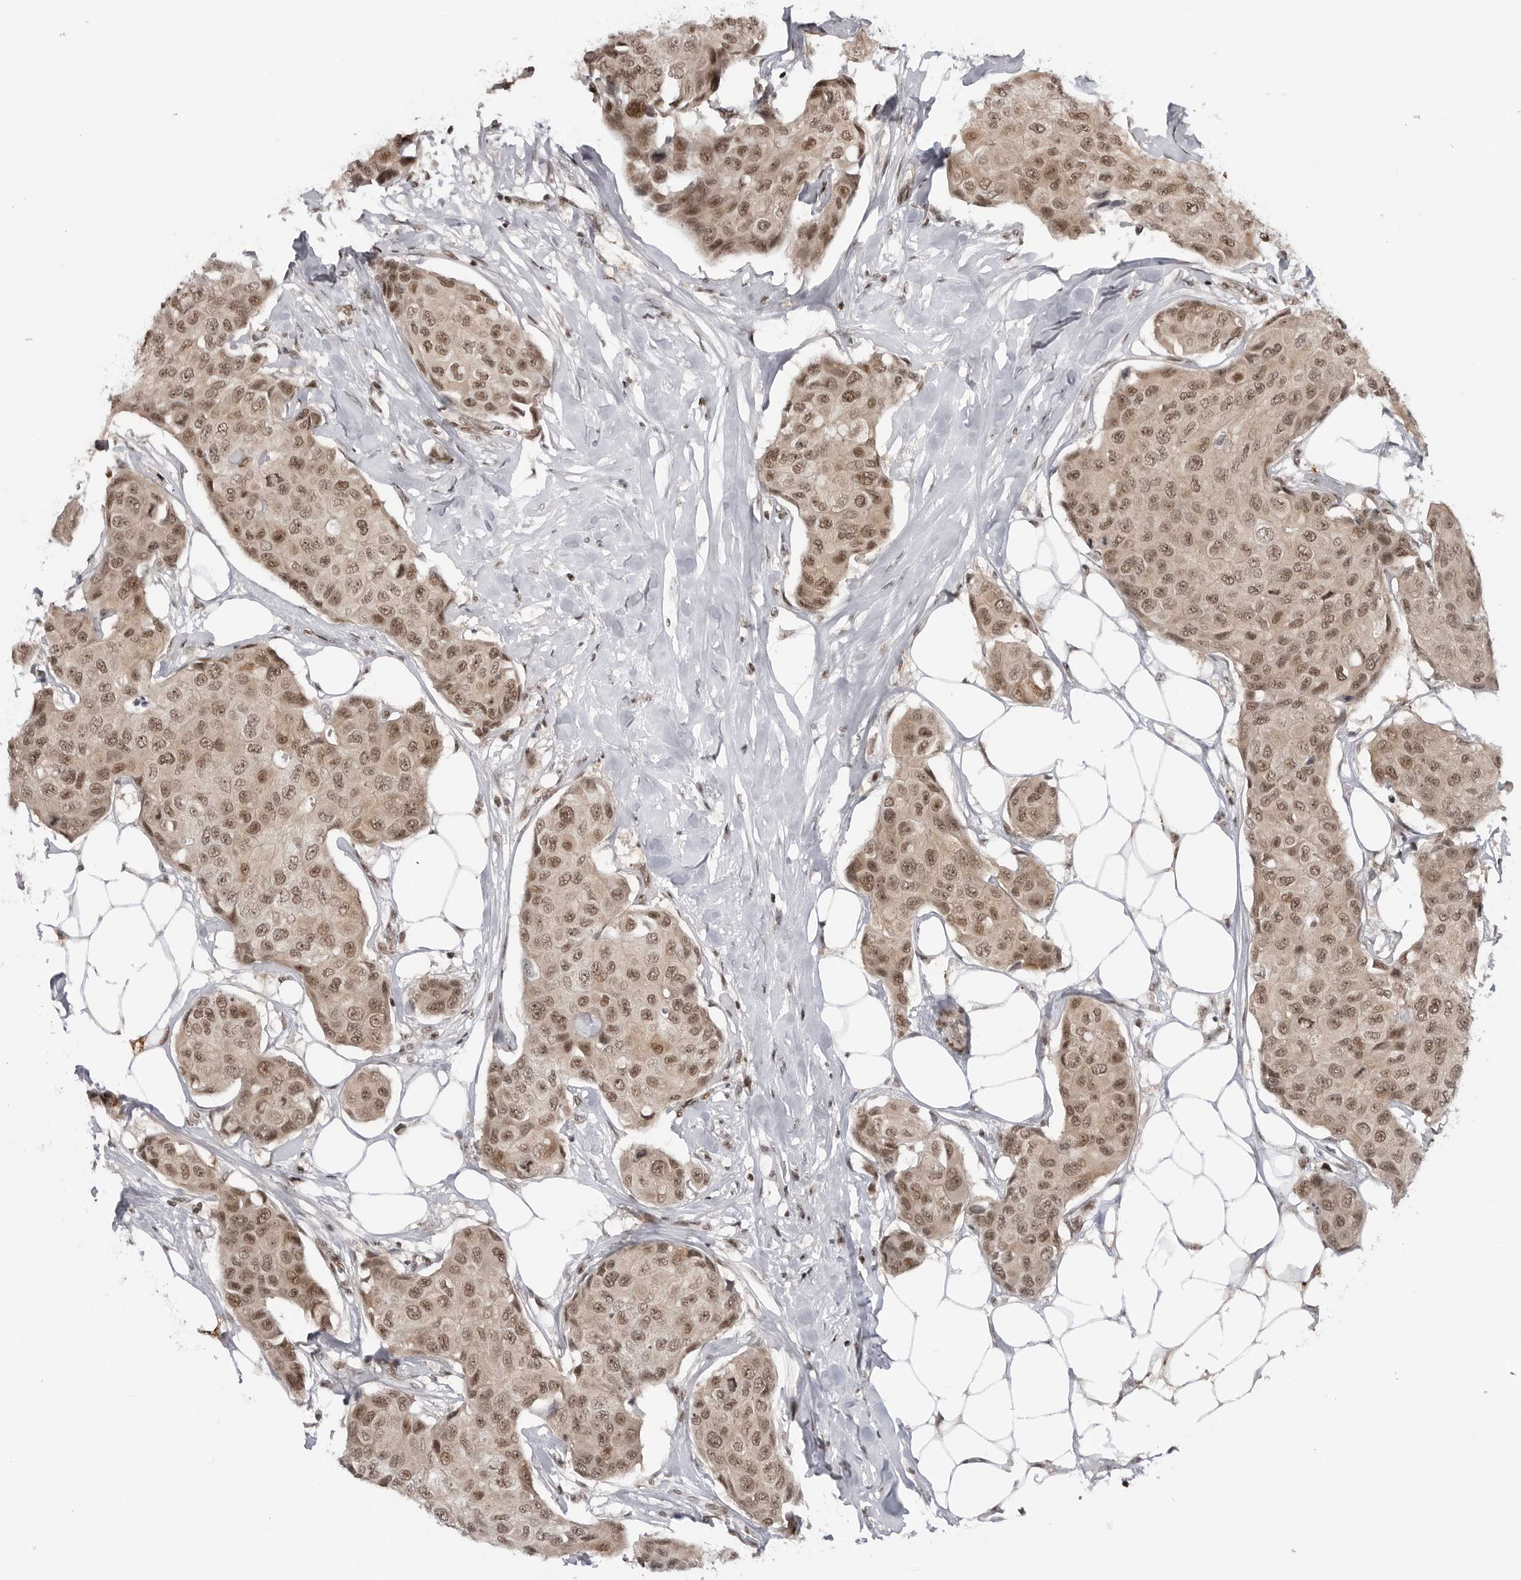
{"staining": {"intensity": "moderate", "quantity": ">75%", "location": "nuclear"}, "tissue": "breast cancer", "cell_type": "Tumor cells", "image_type": "cancer", "snomed": [{"axis": "morphology", "description": "Duct carcinoma"}, {"axis": "topography", "description": "Breast"}], "caption": "A micrograph showing moderate nuclear positivity in about >75% of tumor cells in breast cancer, as visualized by brown immunohistochemical staining.", "gene": "TRIM66", "patient": {"sex": "female", "age": 80}}